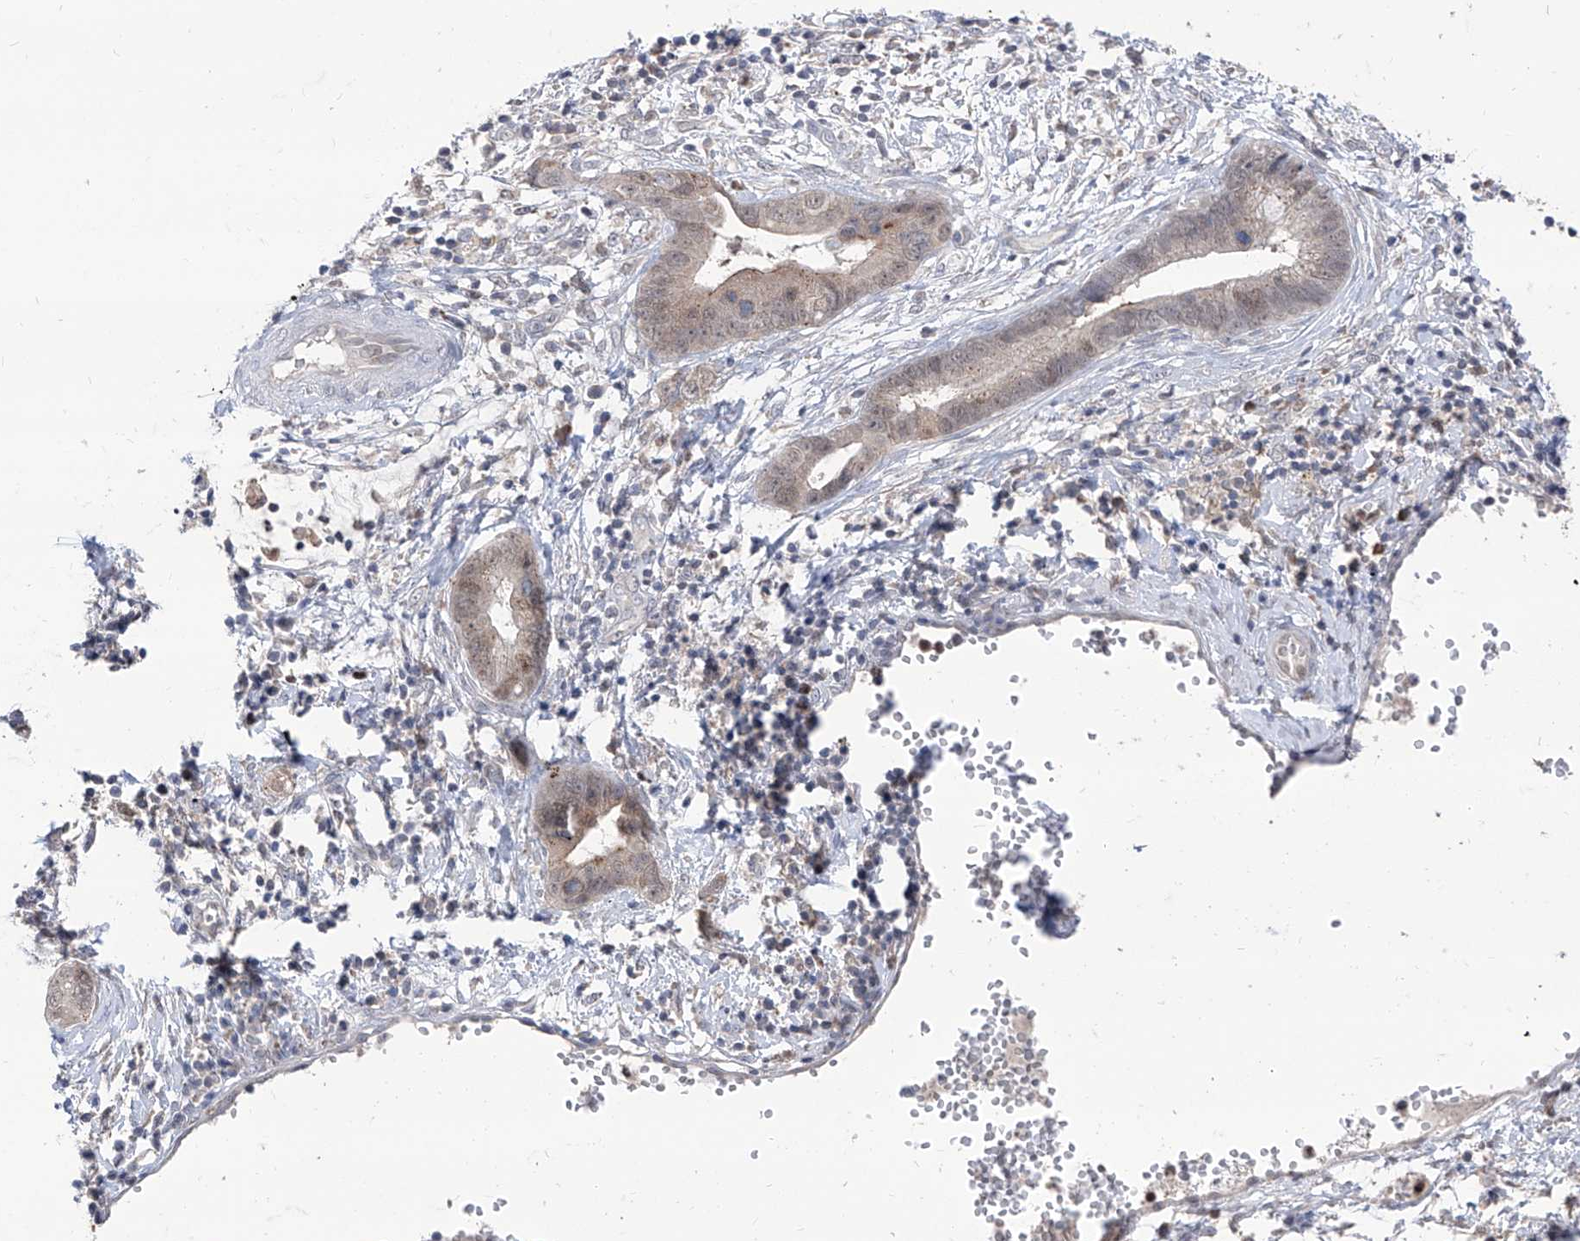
{"staining": {"intensity": "weak", "quantity": ">75%", "location": "nuclear"}, "tissue": "cervical cancer", "cell_type": "Tumor cells", "image_type": "cancer", "snomed": [{"axis": "morphology", "description": "Adenocarcinoma, NOS"}, {"axis": "topography", "description": "Cervix"}], "caption": "The photomicrograph displays a brown stain indicating the presence of a protein in the nuclear of tumor cells in cervical adenocarcinoma.", "gene": "BROX", "patient": {"sex": "female", "age": 44}}